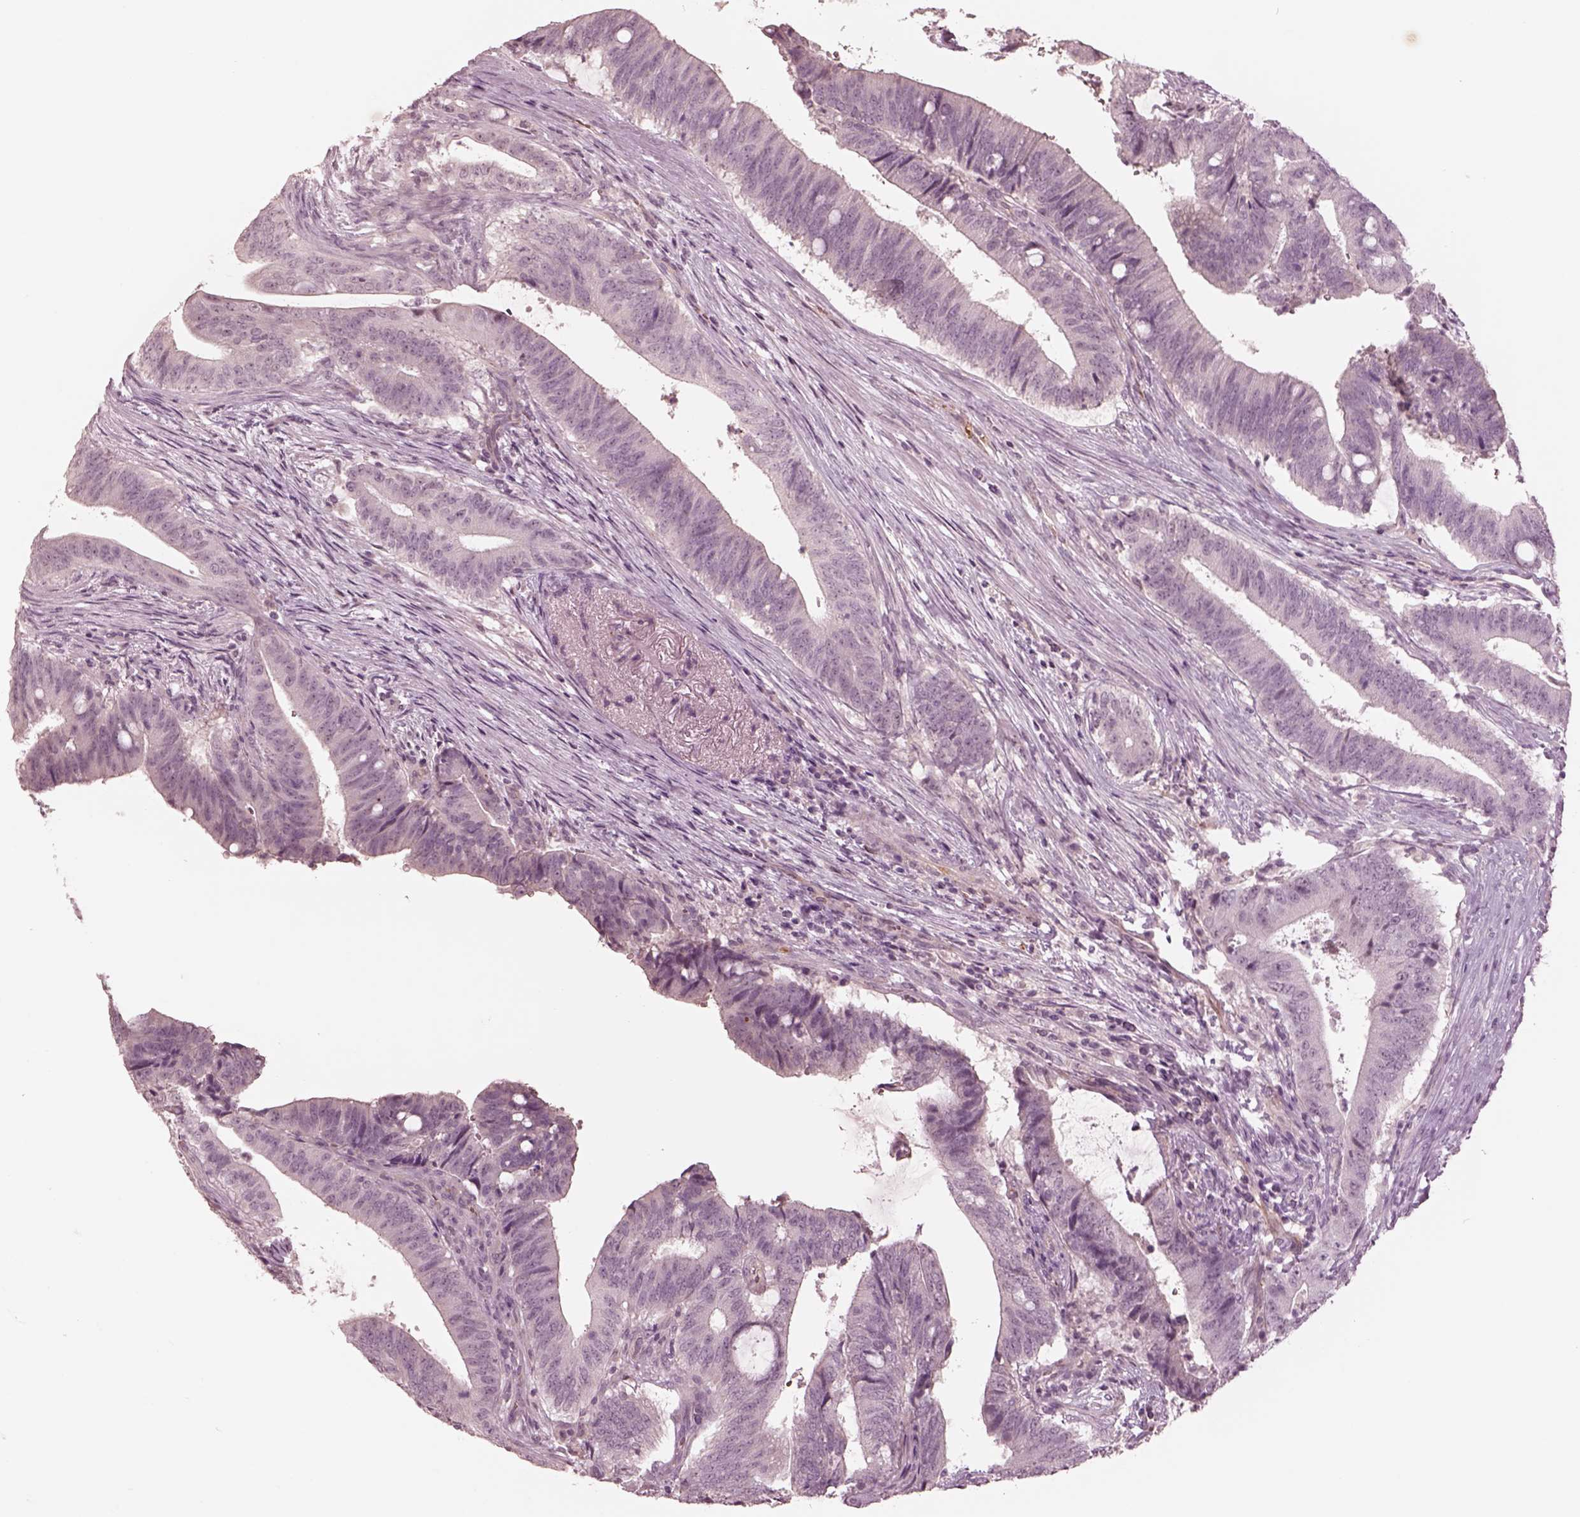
{"staining": {"intensity": "negative", "quantity": "none", "location": "none"}, "tissue": "colorectal cancer", "cell_type": "Tumor cells", "image_type": "cancer", "snomed": [{"axis": "morphology", "description": "Adenocarcinoma, NOS"}, {"axis": "topography", "description": "Colon"}], "caption": "This is a micrograph of IHC staining of colorectal cancer, which shows no staining in tumor cells. (Brightfield microscopy of DAB (3,3'-diaminobenzidine) immunohistochemistry at high magnification).", "gene": "DNAAF9", "patient": {"sex": "female", "age": 43}}